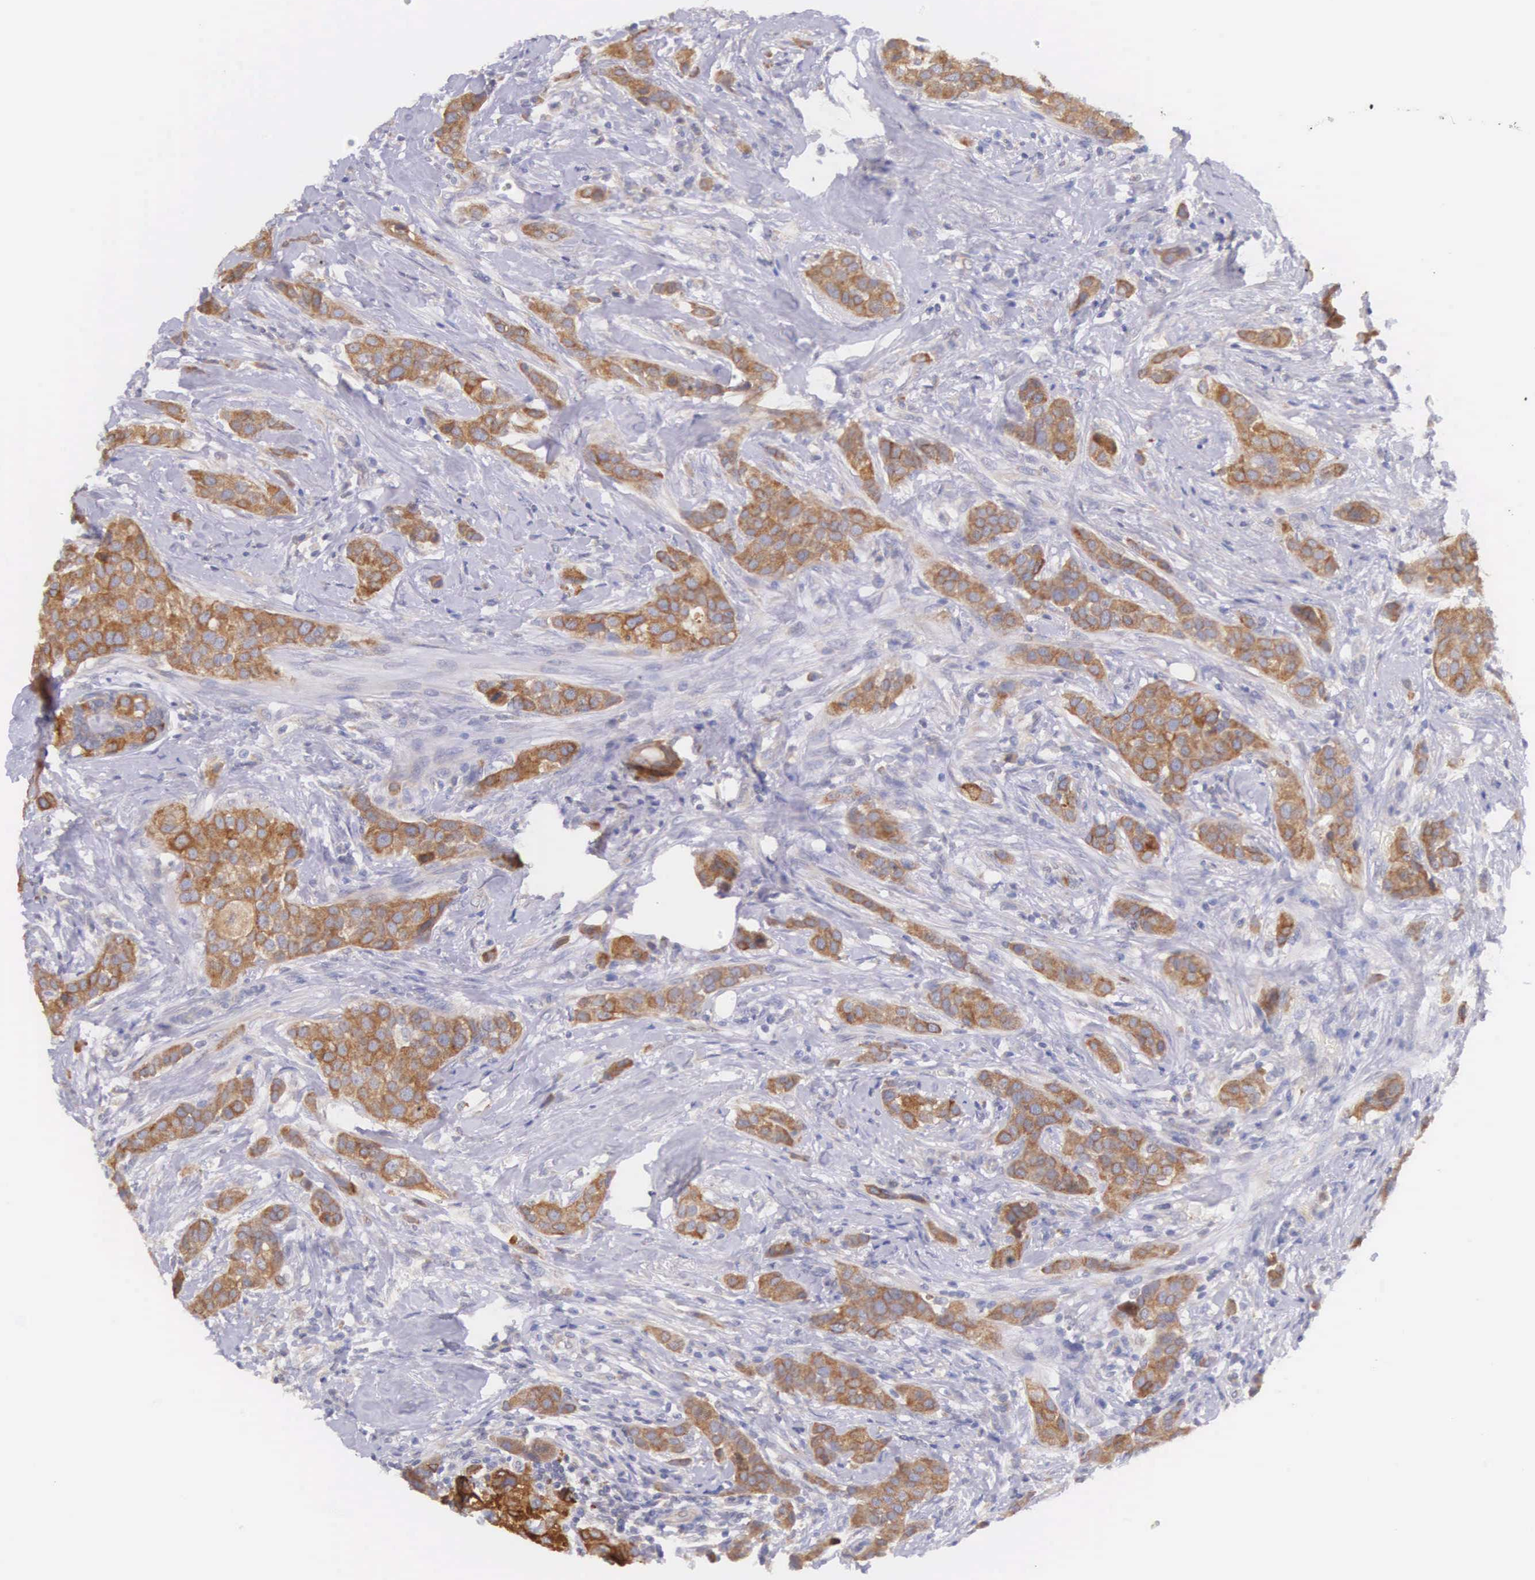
{"staining": {"intensity": "moderate", "quantity": ">75%", "location": "cytoplasmic/membranous"}, "tissue": "breast cancer", "cell_type": "Tumor cells", "image_type": "cancer", "snomed": [{"axis": "morphology", "description": "Duct carcinoma"}, {"axis": "topography", "description": "Breast"}], "caption": "Immunohistochemical staining of infiltrating ductal carcinoma (breast) displays medium levels of moderate cytoplasmic/membranous protein expression in about >75% of tumor cells. (Stains: DAB (3,3'-diaminobenzidine) in brown, nuclei in blue, Microscopy: brightfield microscopy at high magnification).", "gene": "NSDHL", "patient": {"sex": "female", "age": 45}}